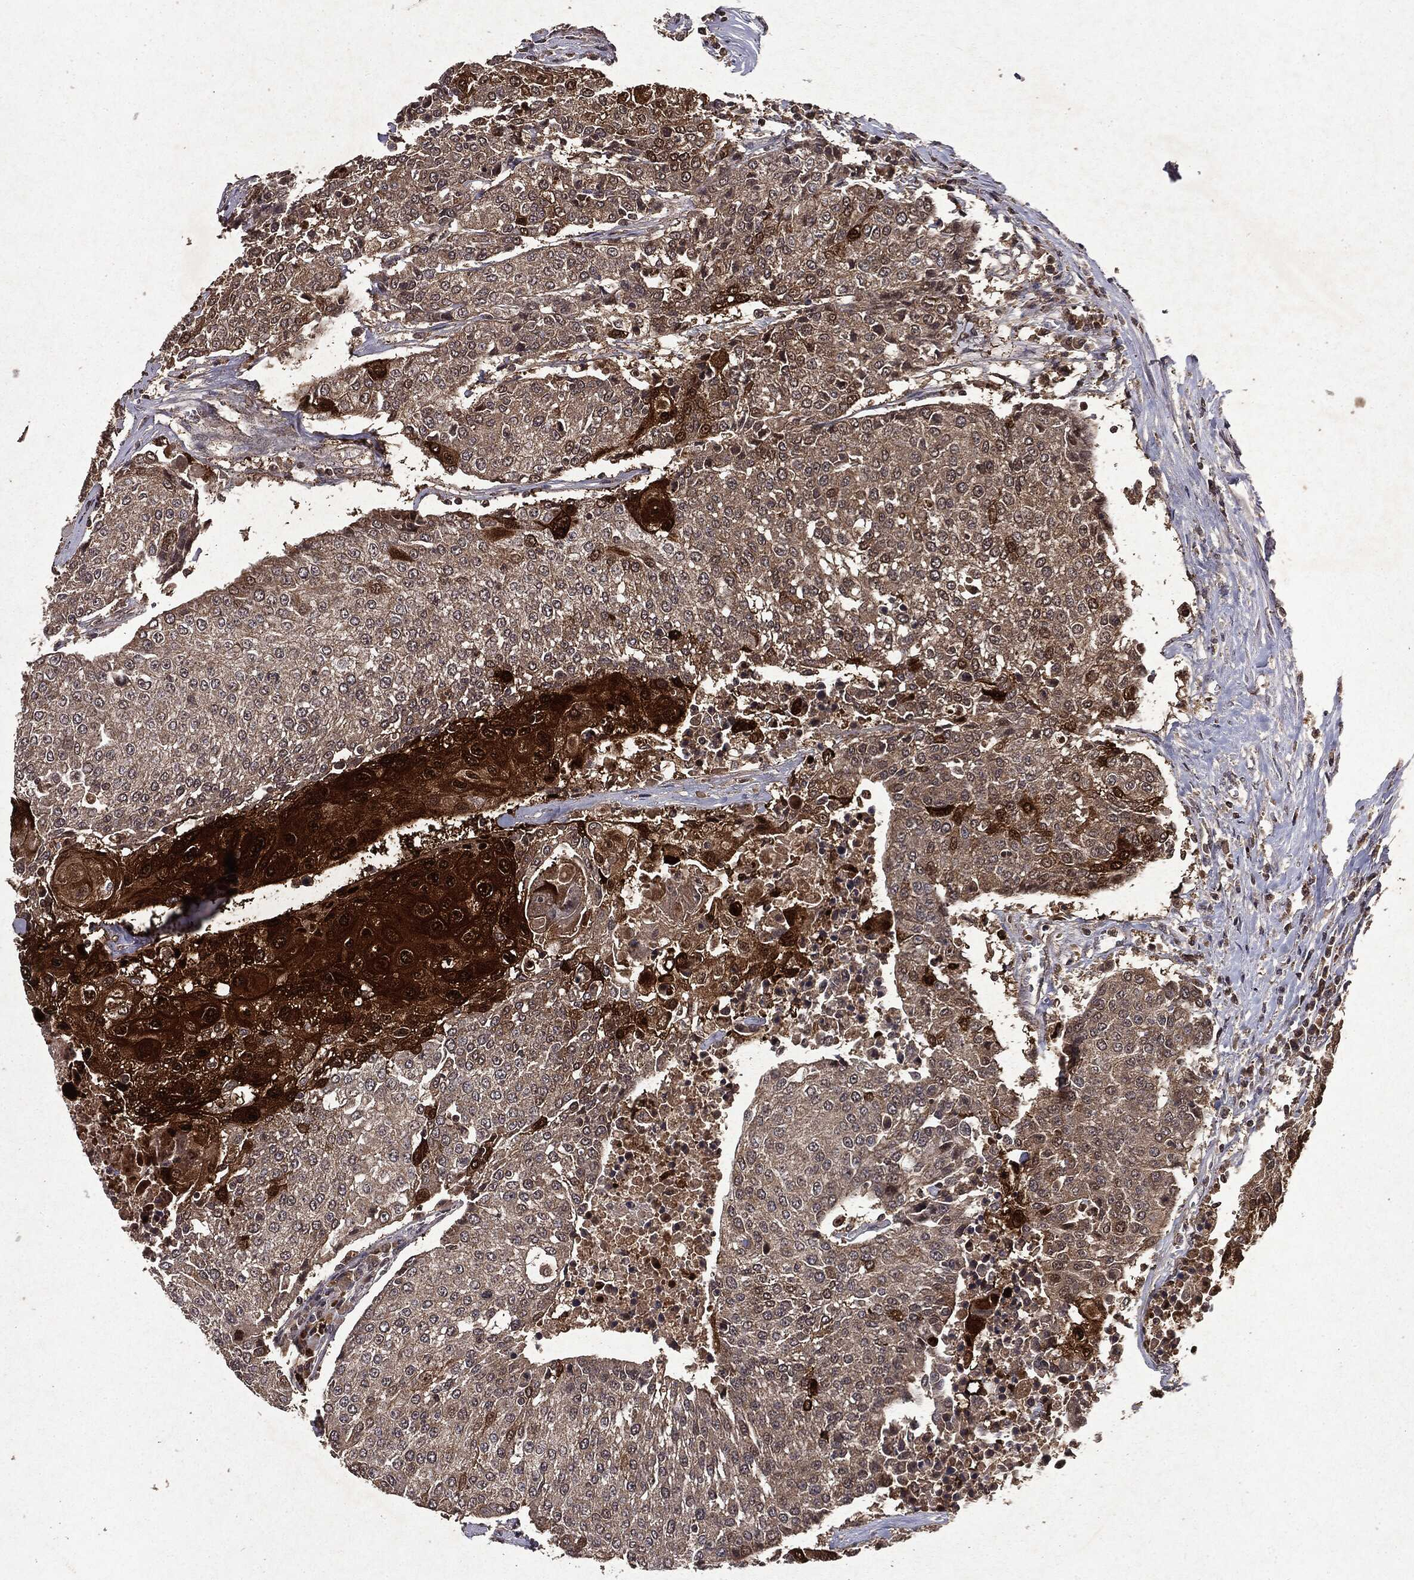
{"staining": {"intensity": "moderate", "quantity": "<25%", "location": "cytoplasmic/membranous"}, "tissue": "urothelial cancer", "cell_type": "Tumor cells", "image_type": "cancer", "snomed": [{"axis": "morphology", "description": "Urothelial carcinoma, High grade"}, {"axis": "topography", "description": "Urinary bladder"}], "caption": "DAB (3,3'-diaminobenzidine) immunohistochemical staining of urothelial cancer exhibits moderate cytoplasmic/membranous protein positivity in about <25% of tumor cells. (Stains: DAB in brown, nuclei in blue, Microscopy: brightfield microscopy at high magnification).", "gene": "MTOR", "patient": {"sex": "female", "age": 85}}